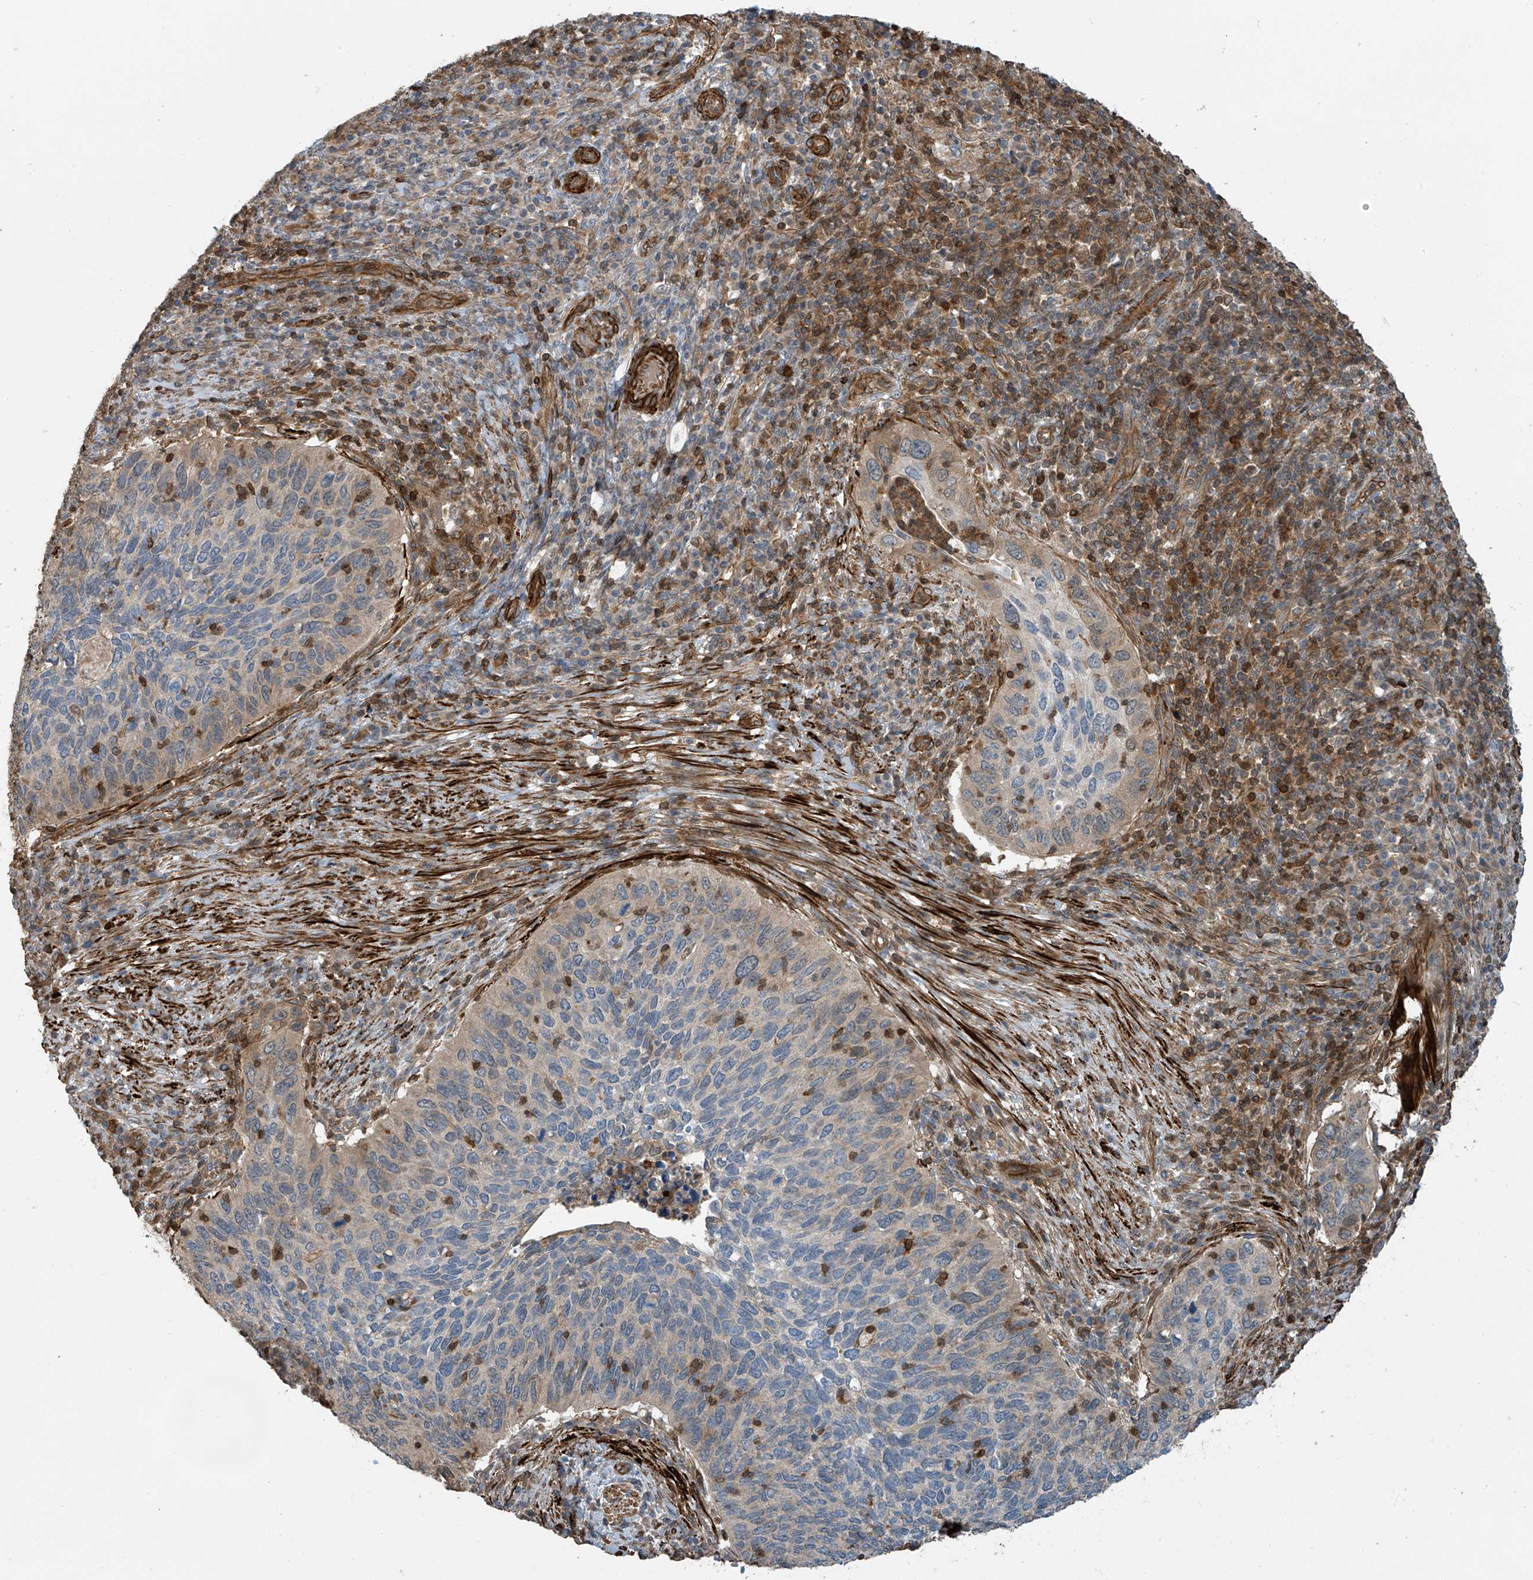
{"staining": {"intensity": "weak", "quantity": "25%-75%", "location": "cytoplasmic/membranous"}, "tissue": "cervical cancer", "cell_type": "Tumor cells", "image_type": "cancer", "snomed": [{"axis": "morphology", "description": "Squamous cell carcinoma, NOS"}, {"axis": "topography", "description": "Cervix"}], "caption": "Human cervical cancer stained with a protein marker reveals weak staining in tumor cells.", "gene": "SH3BGRL3", "patient": {"sex": "female", "age": 38}}